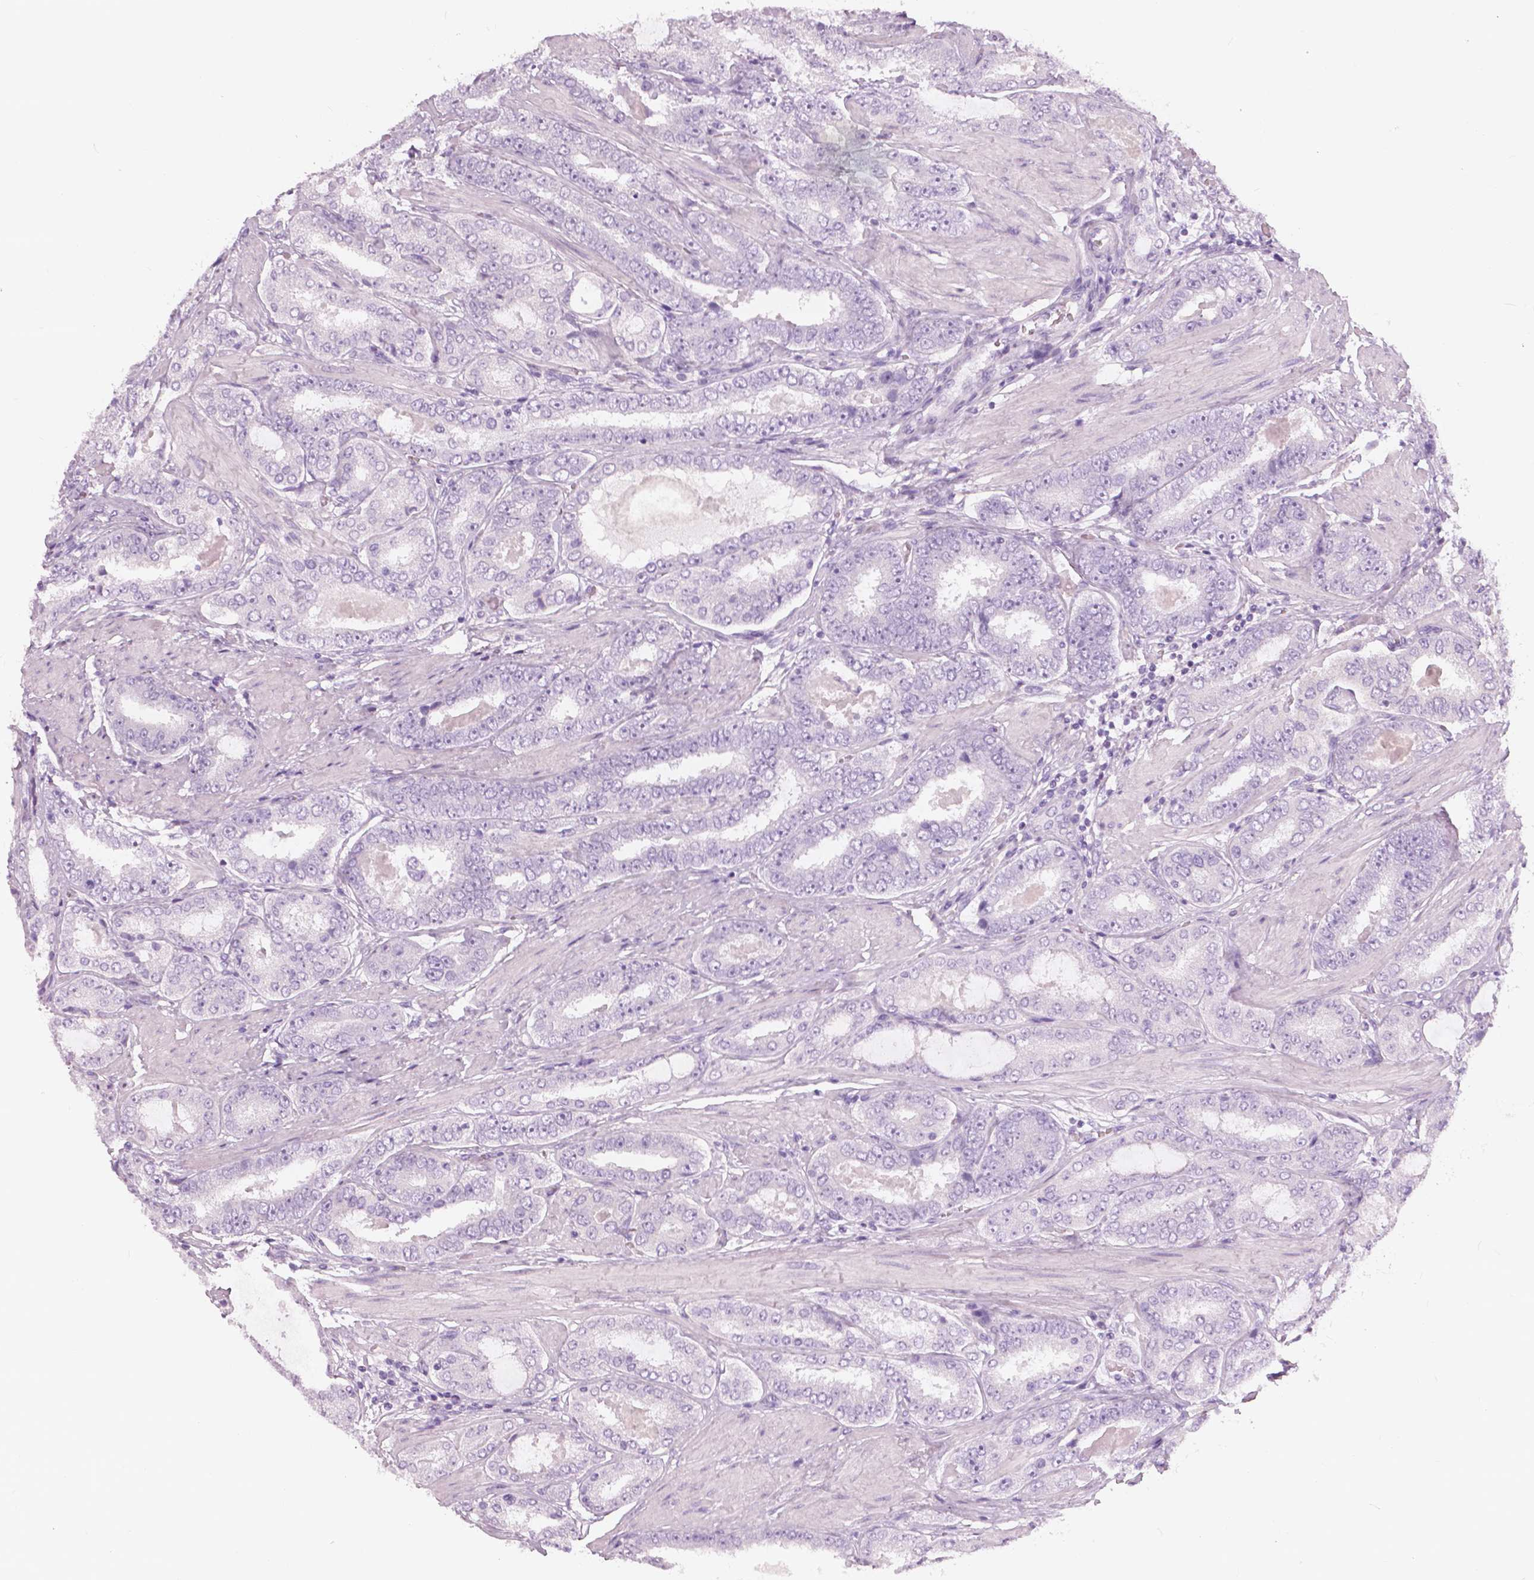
{"staining": {"intensity": "negative", "quantity": "none", "location": "none"}, "tissue": "prostate cancer", "cell_type": "Tumor cells", "image_type": "cancer", "snomed": [{"axis": "morphology", "description": "Adenocarcinoma, High grade"}, {"axis": "topography", "description": "Prostate"}], "caption": "The immunohistochemistry (IHC) photomicrograph has no significant staining in tumor cells of adenocarcinoma (high-grade) (prostate) tissue.", "gene": "SLC24A1", "patient": {"sex": "male", "age": 63}}